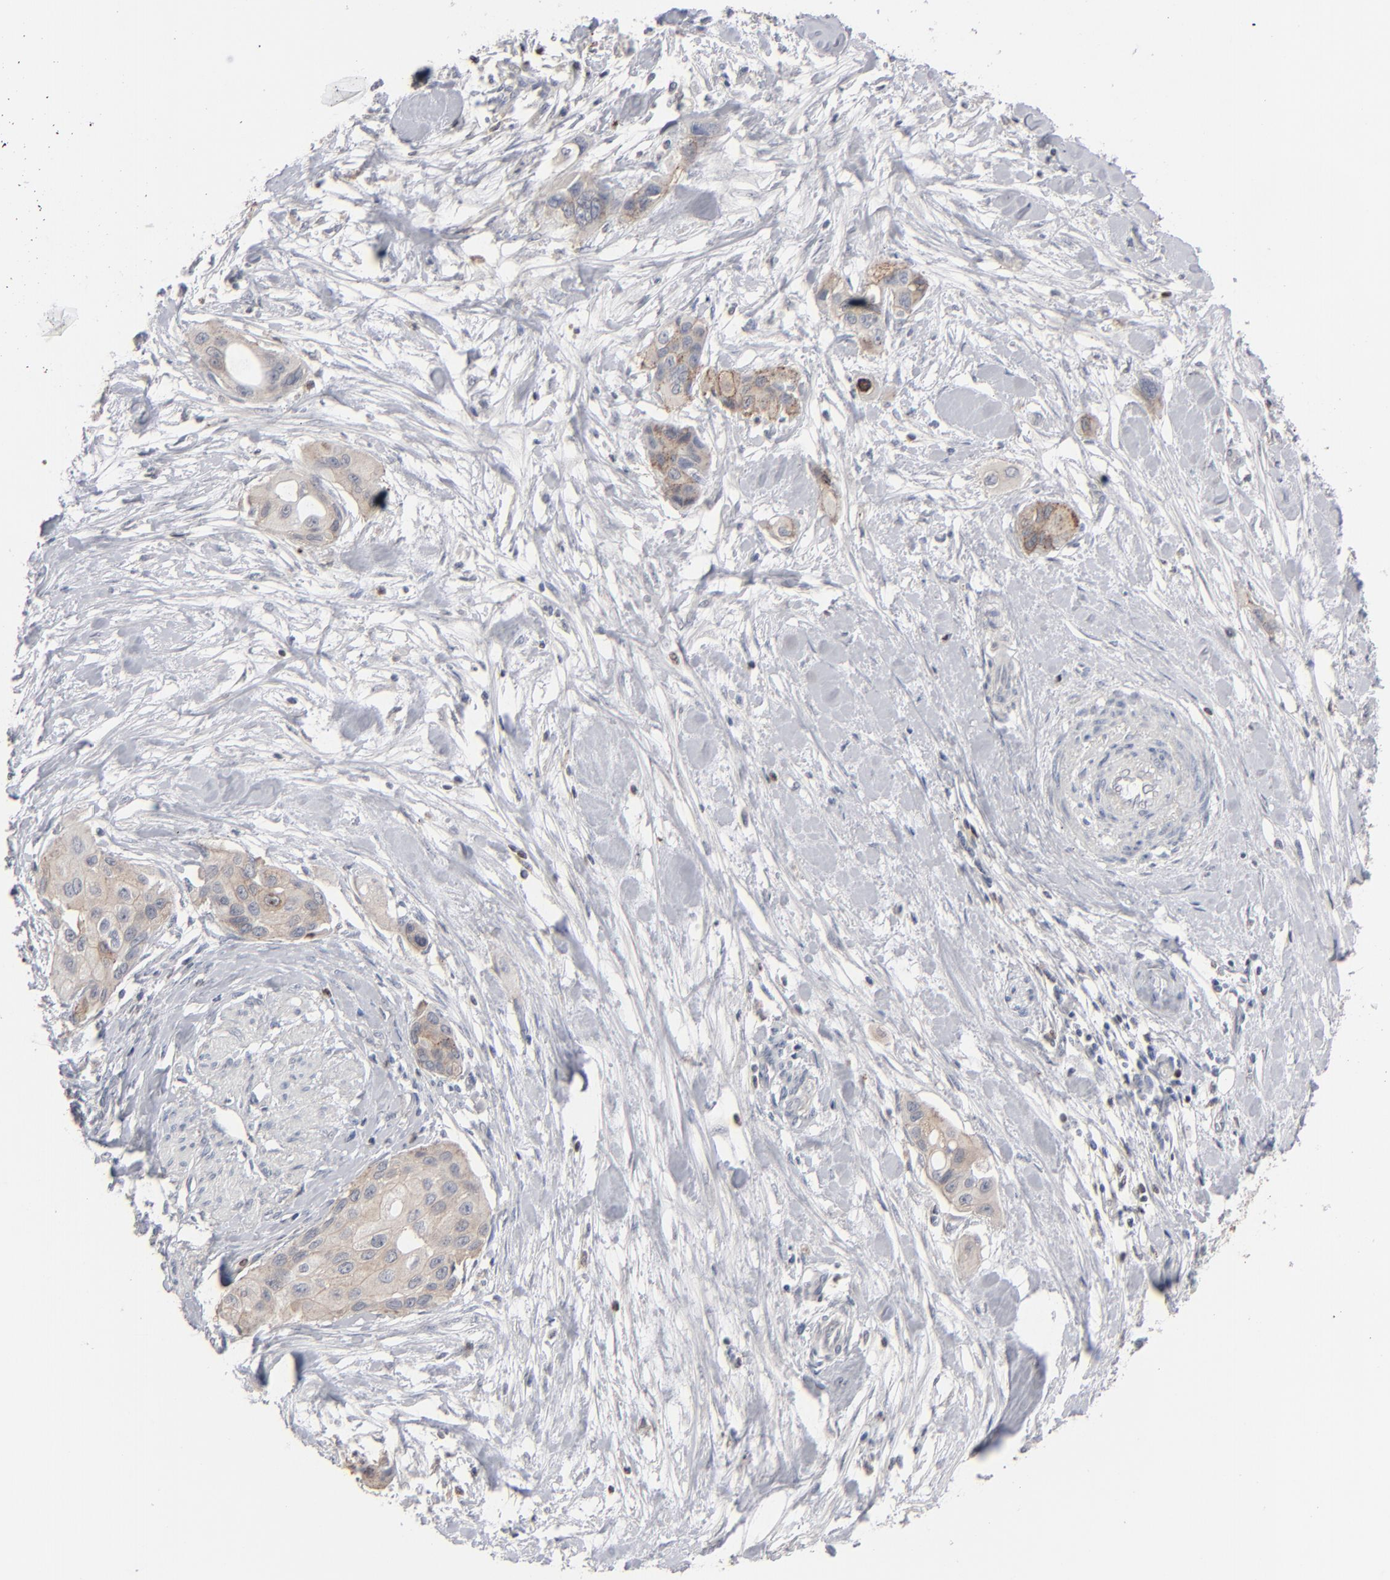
{"staining": {"intensity": "moderate", "quantity": ">75%", "location": "cytoplasmic/membranous"}, "tissue": "pancreatic cancer", "cell_type": "Tumor cells", "image_type": "cancer", "snomed": [{"axis": "morphology", "description": "Adenocarcinoma, NOS"}, {"axis": "topography", "description": "Pancreas"}], "caption": "Brown immunohistochemical staining in pancreatic cancer exhibits moderate cytoplasmic/membranous staining in about >75% of tumor cells. (DAB (3,3'-diaminobenzidine) IHC with brightfield microscopy, high magnification).", "gene": "STAT4", "patient": {"sex": "female", "age": 60}}